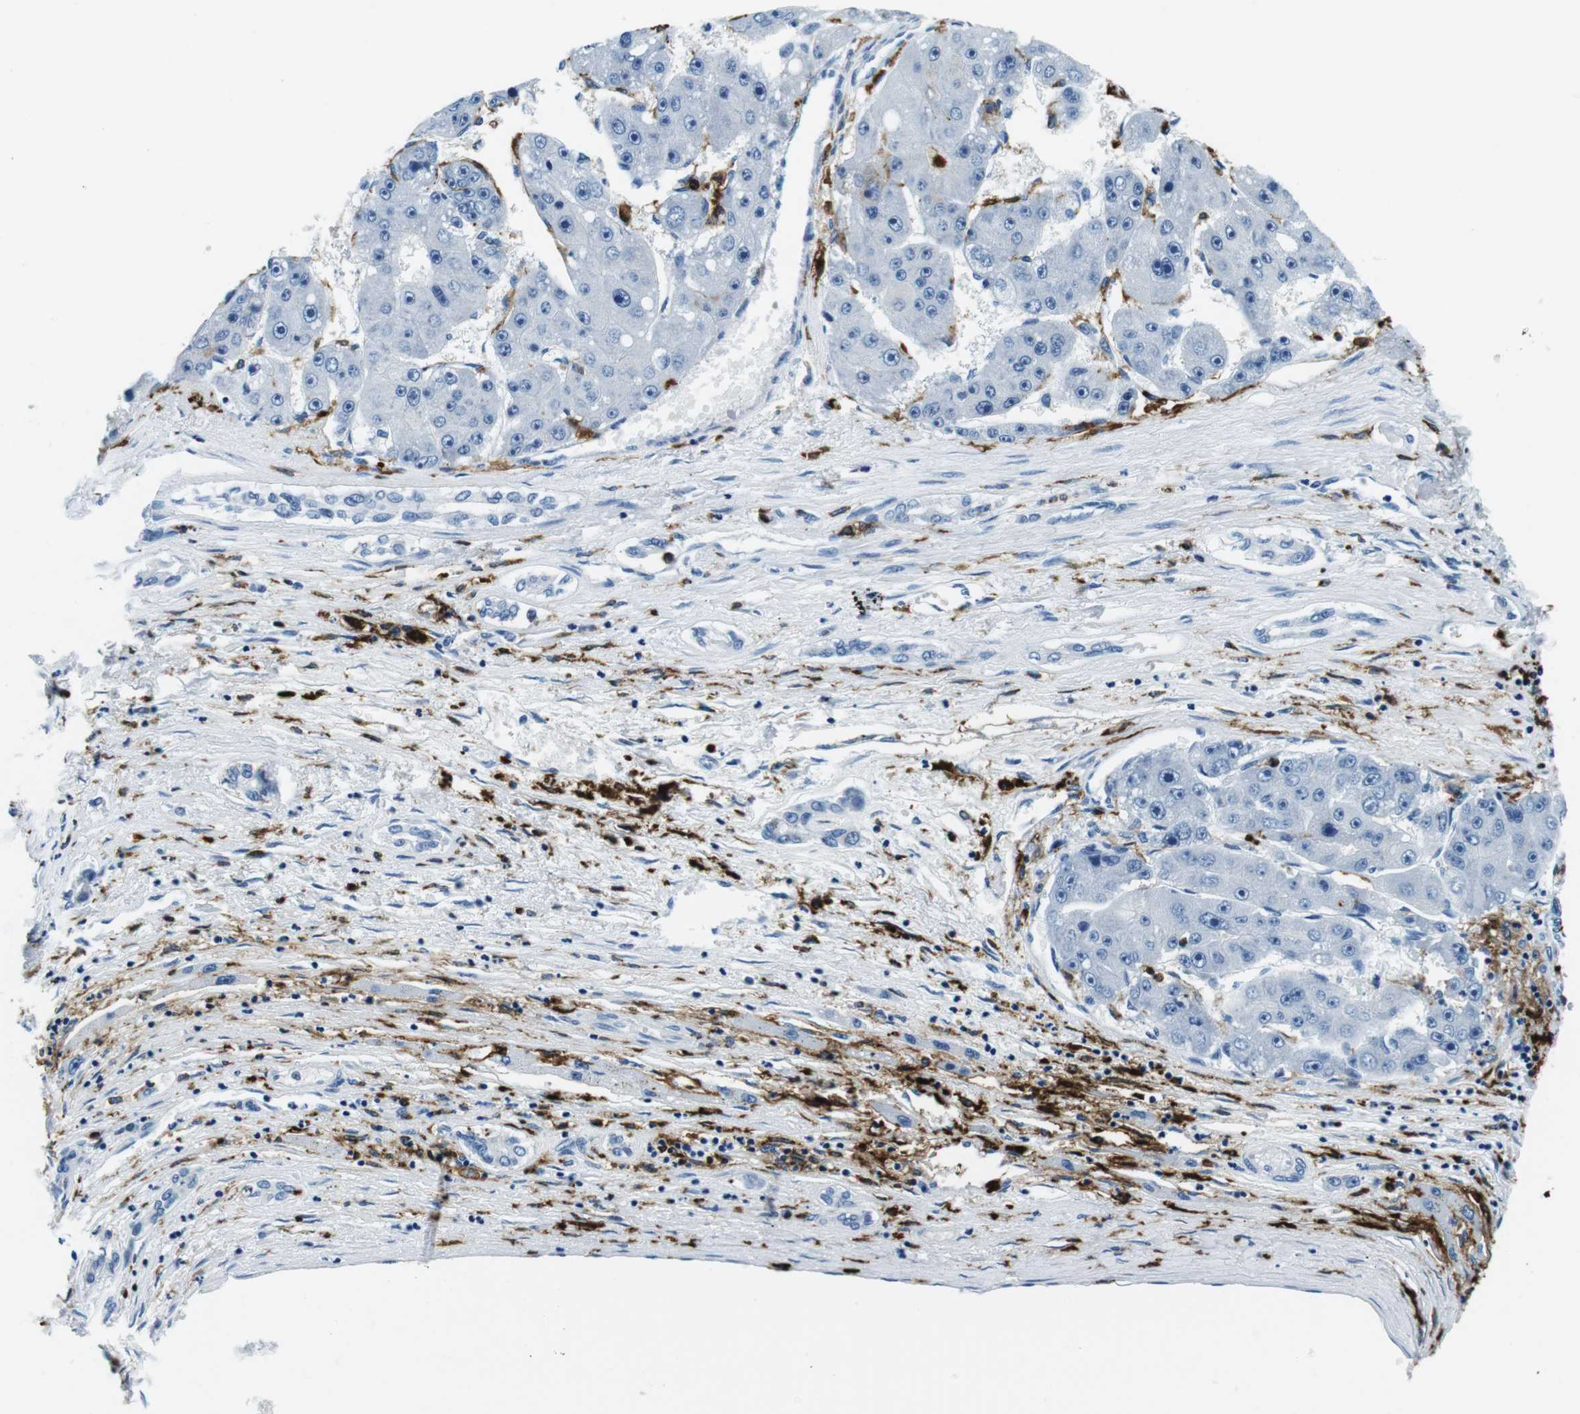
{"staining": {"intensity": "negative", "quantity": "none", "location": "none"}, "tissue": "liver cancer", "cell_type": "Tumor cells", "image_type": "cancer", "snomed": [{"axis": "morphology", "description": "Carcinoma, Hepatocellular, NOS"}, {"axis": "topography", "description": "Liver"}], "caption": "Immunohistochemistry (IHC) of liver cancer (hepatocellular carcinoma) displays no positivity in tumor cells.", "gene": "HLA-DRB1", "patient": {"sex": "female", "age": 61}}